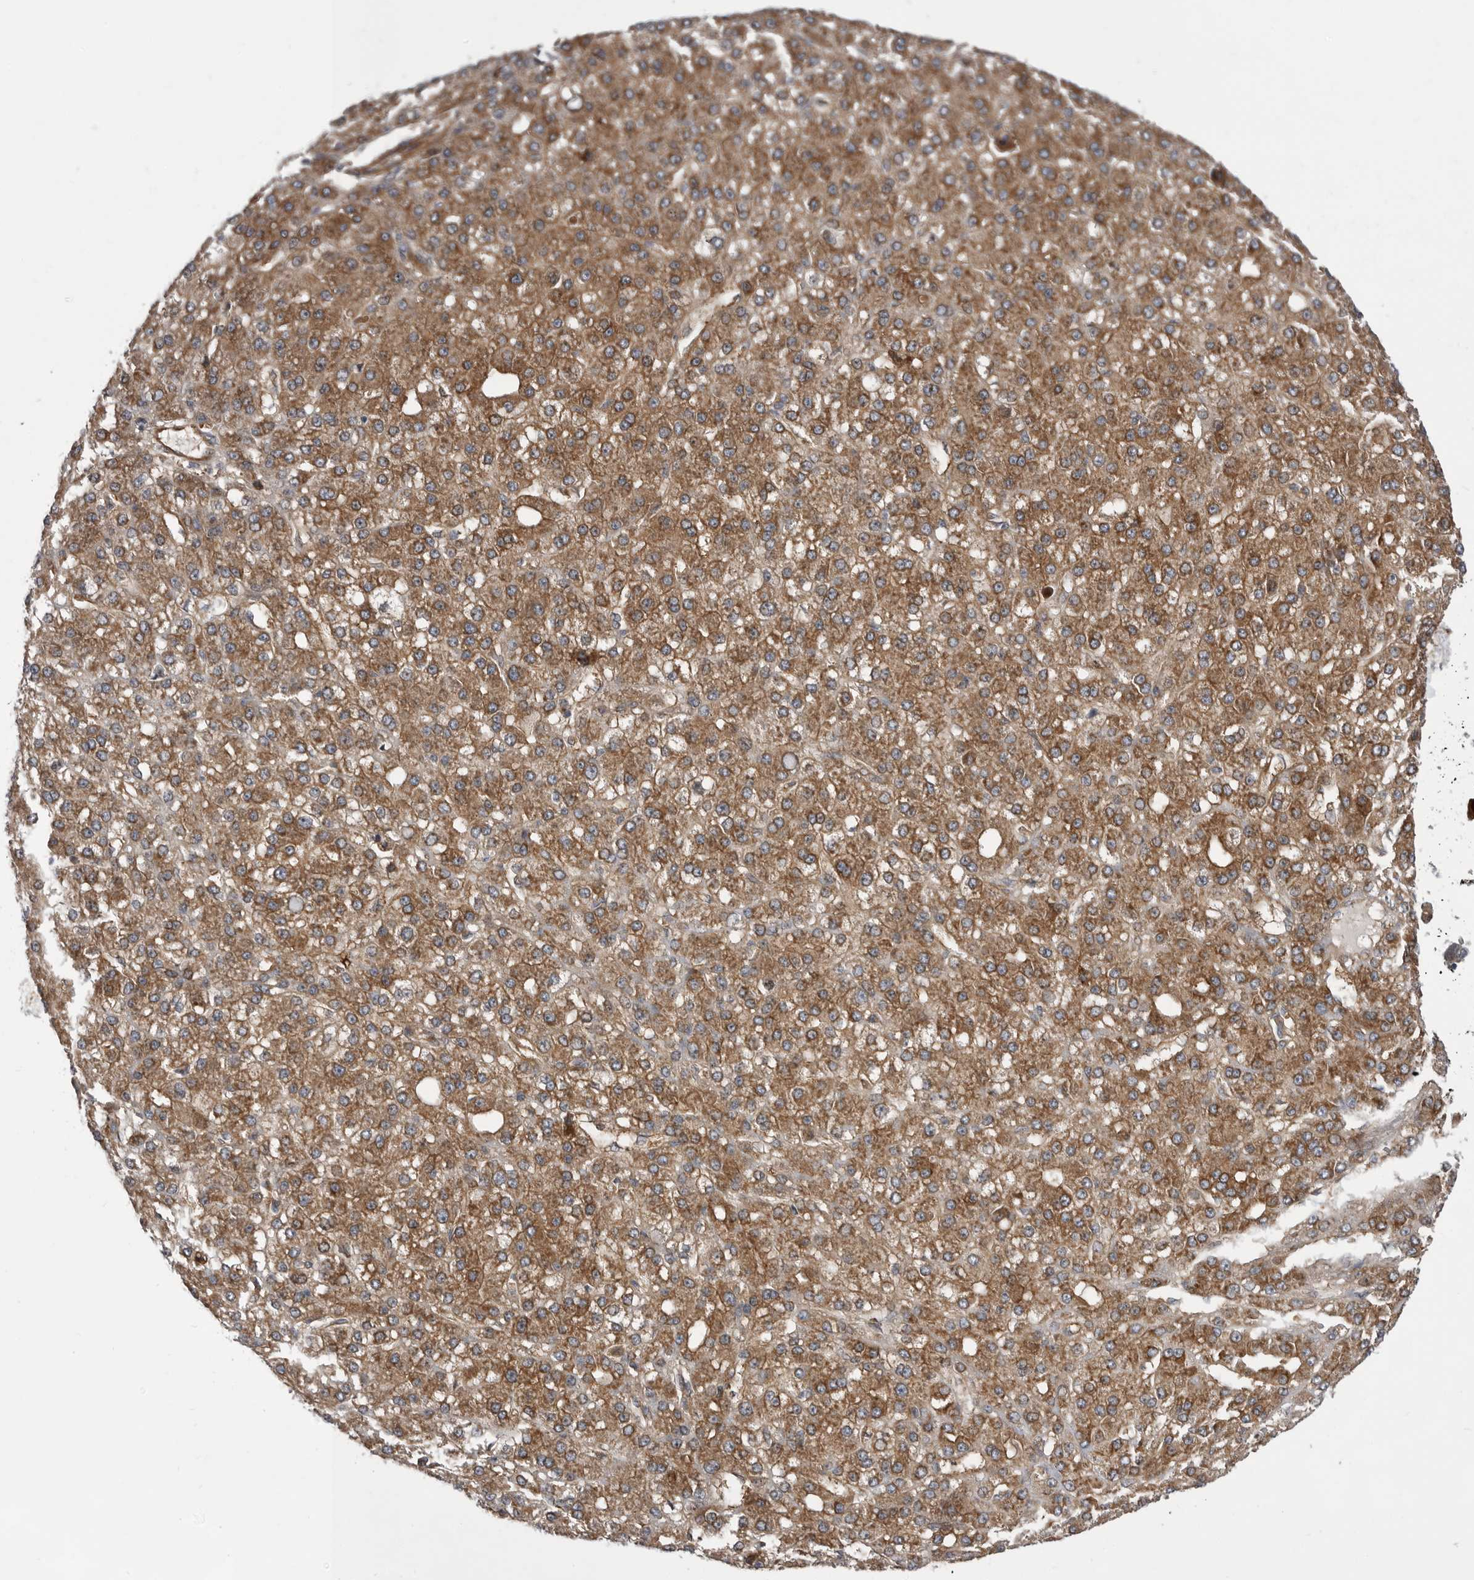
{"staining": {"intensity": "moderate", "quantity": ">75%", "location": "cytoplasmic/membranous"}, "tissue": "liver cancer", "cell_type": "Tumor cells", "image_type": "cancer", "snomed": [{"axis": "morphology", "description": "Carcinoma, Hepatocellular, NOS"}, {"axis": "topography", "description": "Liver"}], "caption": "The photomicrograph shows staining of liver cancer, revealing moderate cytoplasmic/membranous protein expression (brown color) within tumor cells. The staining is performed using DAB brown chromogen to label protein expression. The nuclei are counter-stained blue using hematoxylin.", "gene": "RAB3GAP2", "patient": {"sex": "male", "age": 67}}